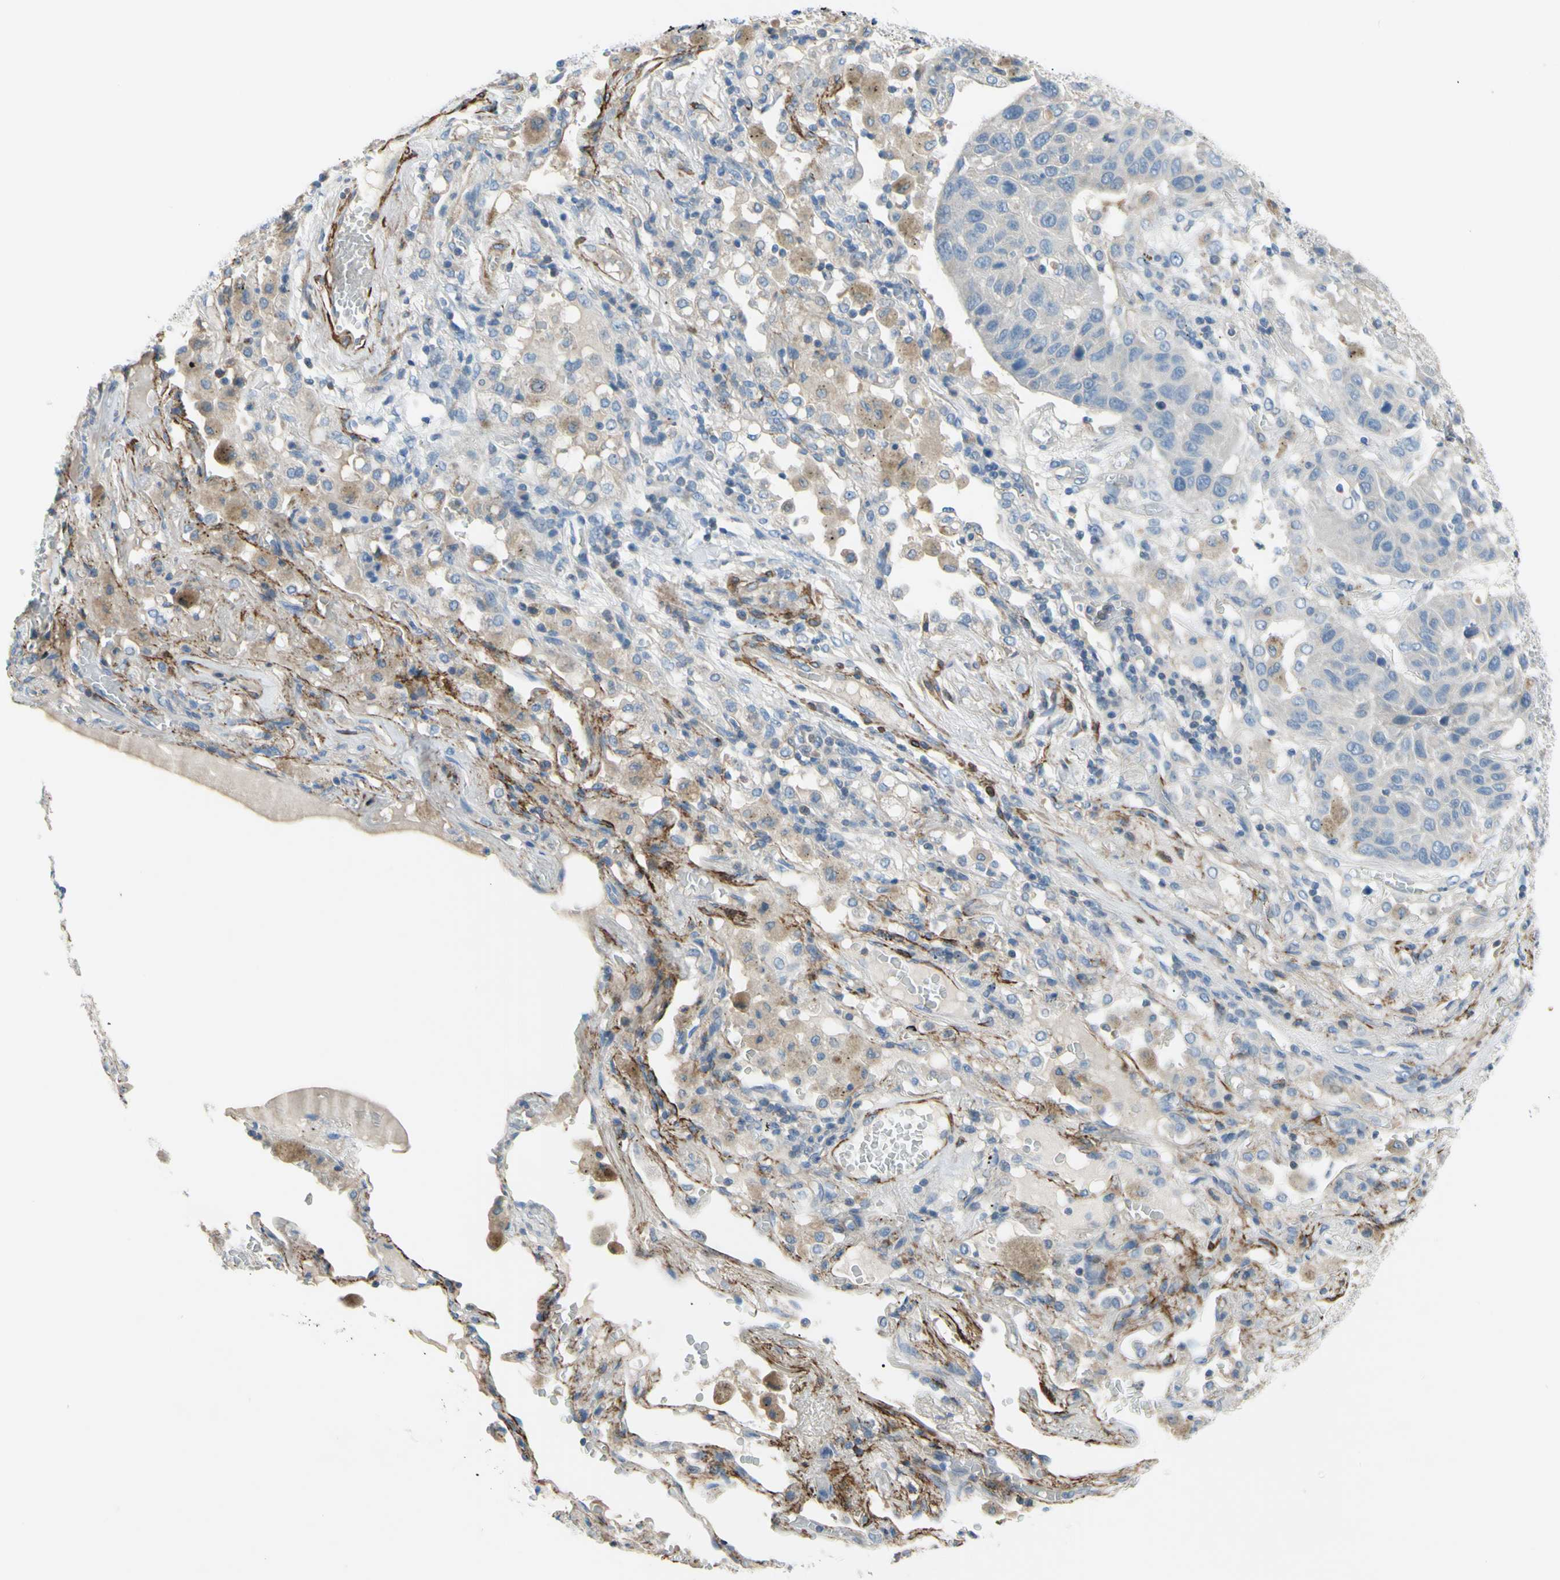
{"staining": {"intensity": "negative", "quantity": "none", "location": "none"}, "tissue": "lung cancer", "cell_type": "Tumor cells", "image_type": "cancer", "snomed": [{"axis": "morphology", "description": "Squamous cell carcinoma, NOS"}, {"axis": "topography", "description": "Lung"}], "caption": "Immunohistochemistry (IHC) photomicrograph of neoplastic tissue: squamous cell carcinoma (lung) stained with DAB (3,3'-diaminobenzidine) demonstrates no significant protein staining in tumor cells. The staining is performed using DAB brown chromogen with nuclei counter-stained in using hematoxylin.", "gene": "PRRG2", "patient": {"sex": "male", "age": 57}}